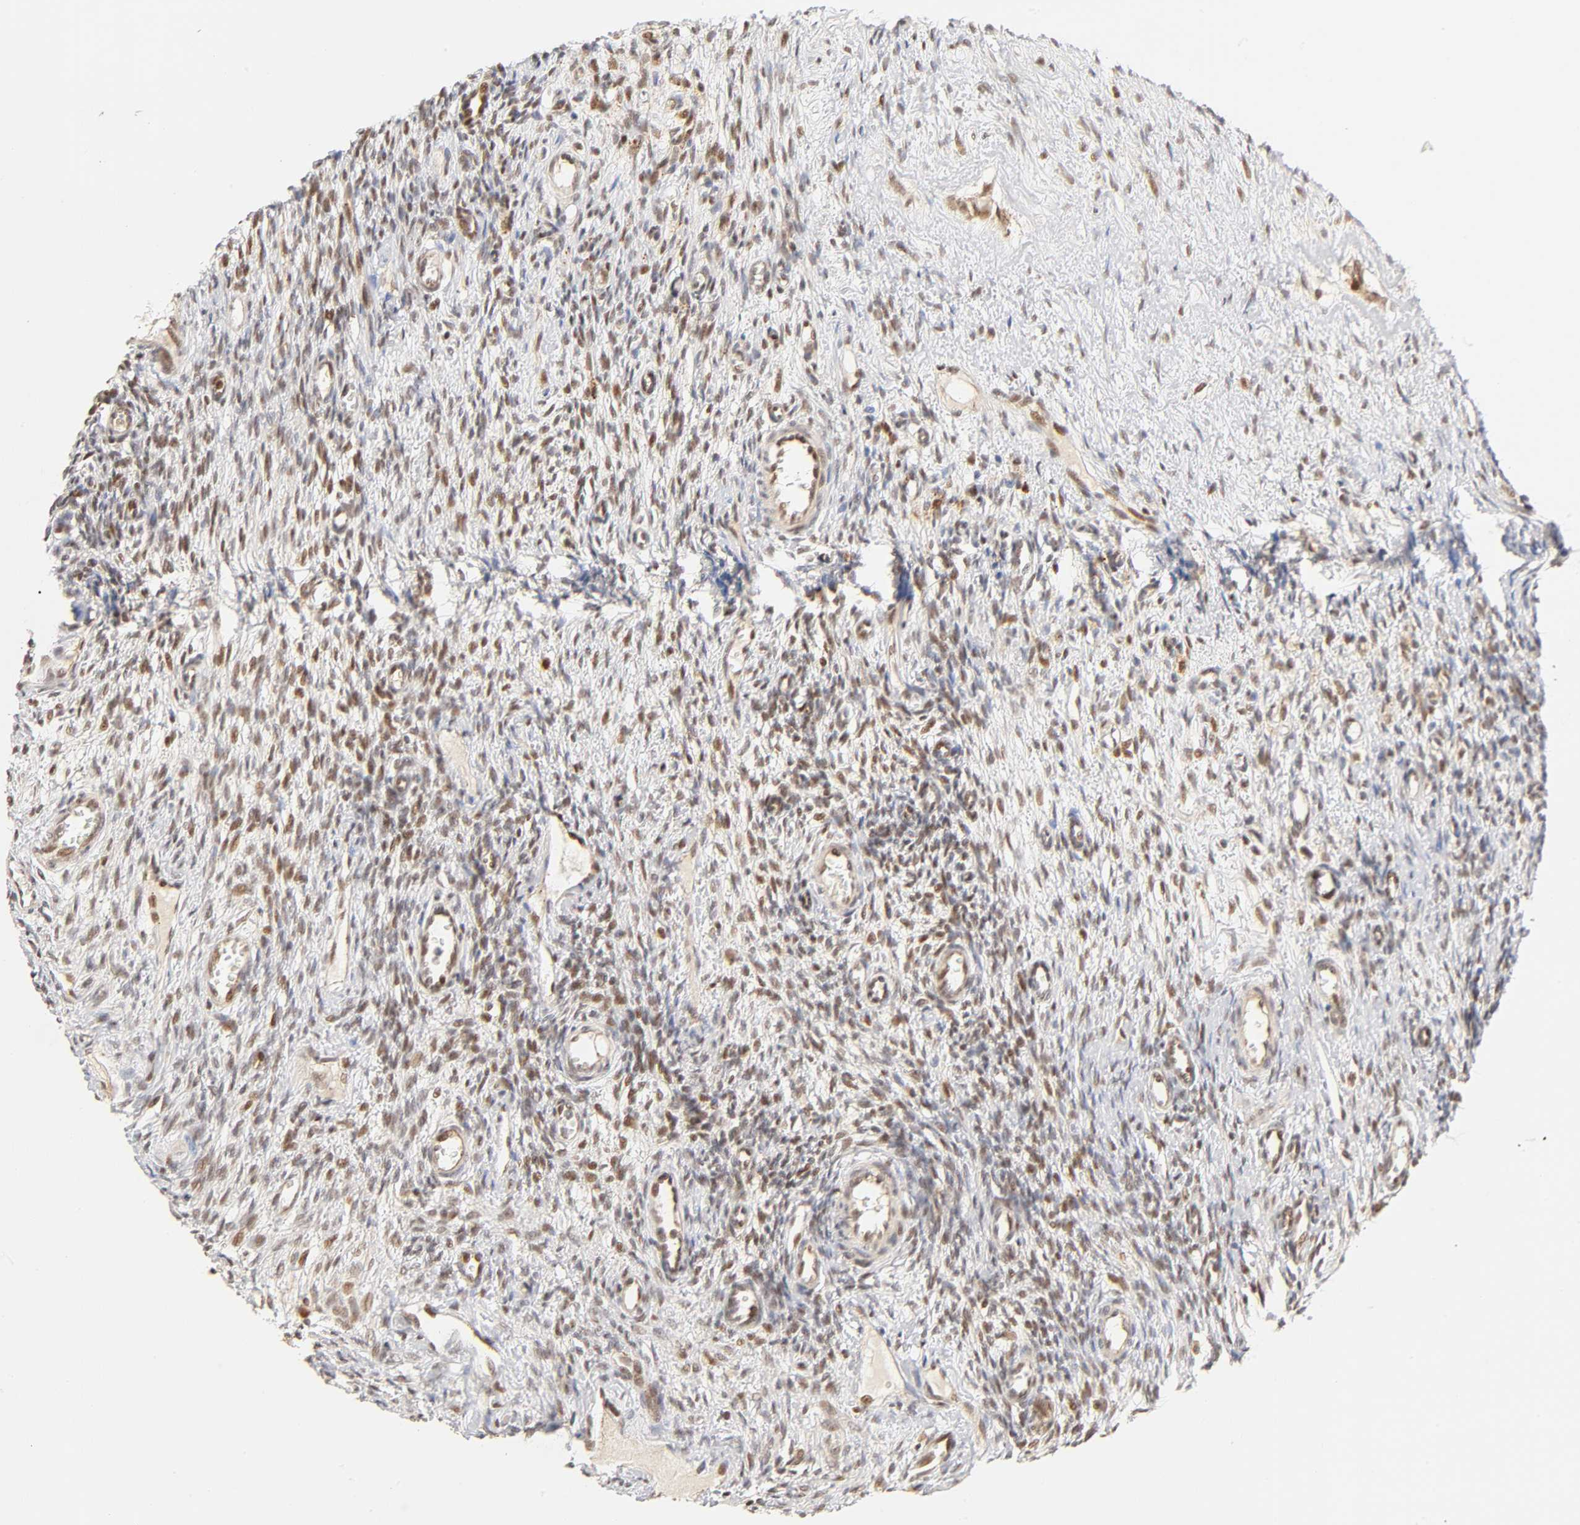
{"staining": {"intensity": "weak", "quantity": "25%-75%", "location": "cytoplasmic/membranous,nuclear"}, "tissue": "ovary", "cell_type": "Follicle cells", "image_type": "normal", "snomed": [{"axis": "morphology", "description": "Normal tissue, NOS"}, {"axis": "topography", "description": "Ovary"}], "caption": "Immunohistochemistry (DAB (3,3'-diaminobenzidine)) staining of benign ovary shows weak cytoplasmic/membranous,nuclear protein expression in about 25%-75% of follicle cells.", "gene": "TAF10", "patient": {"sex": "female", "age": 33}}